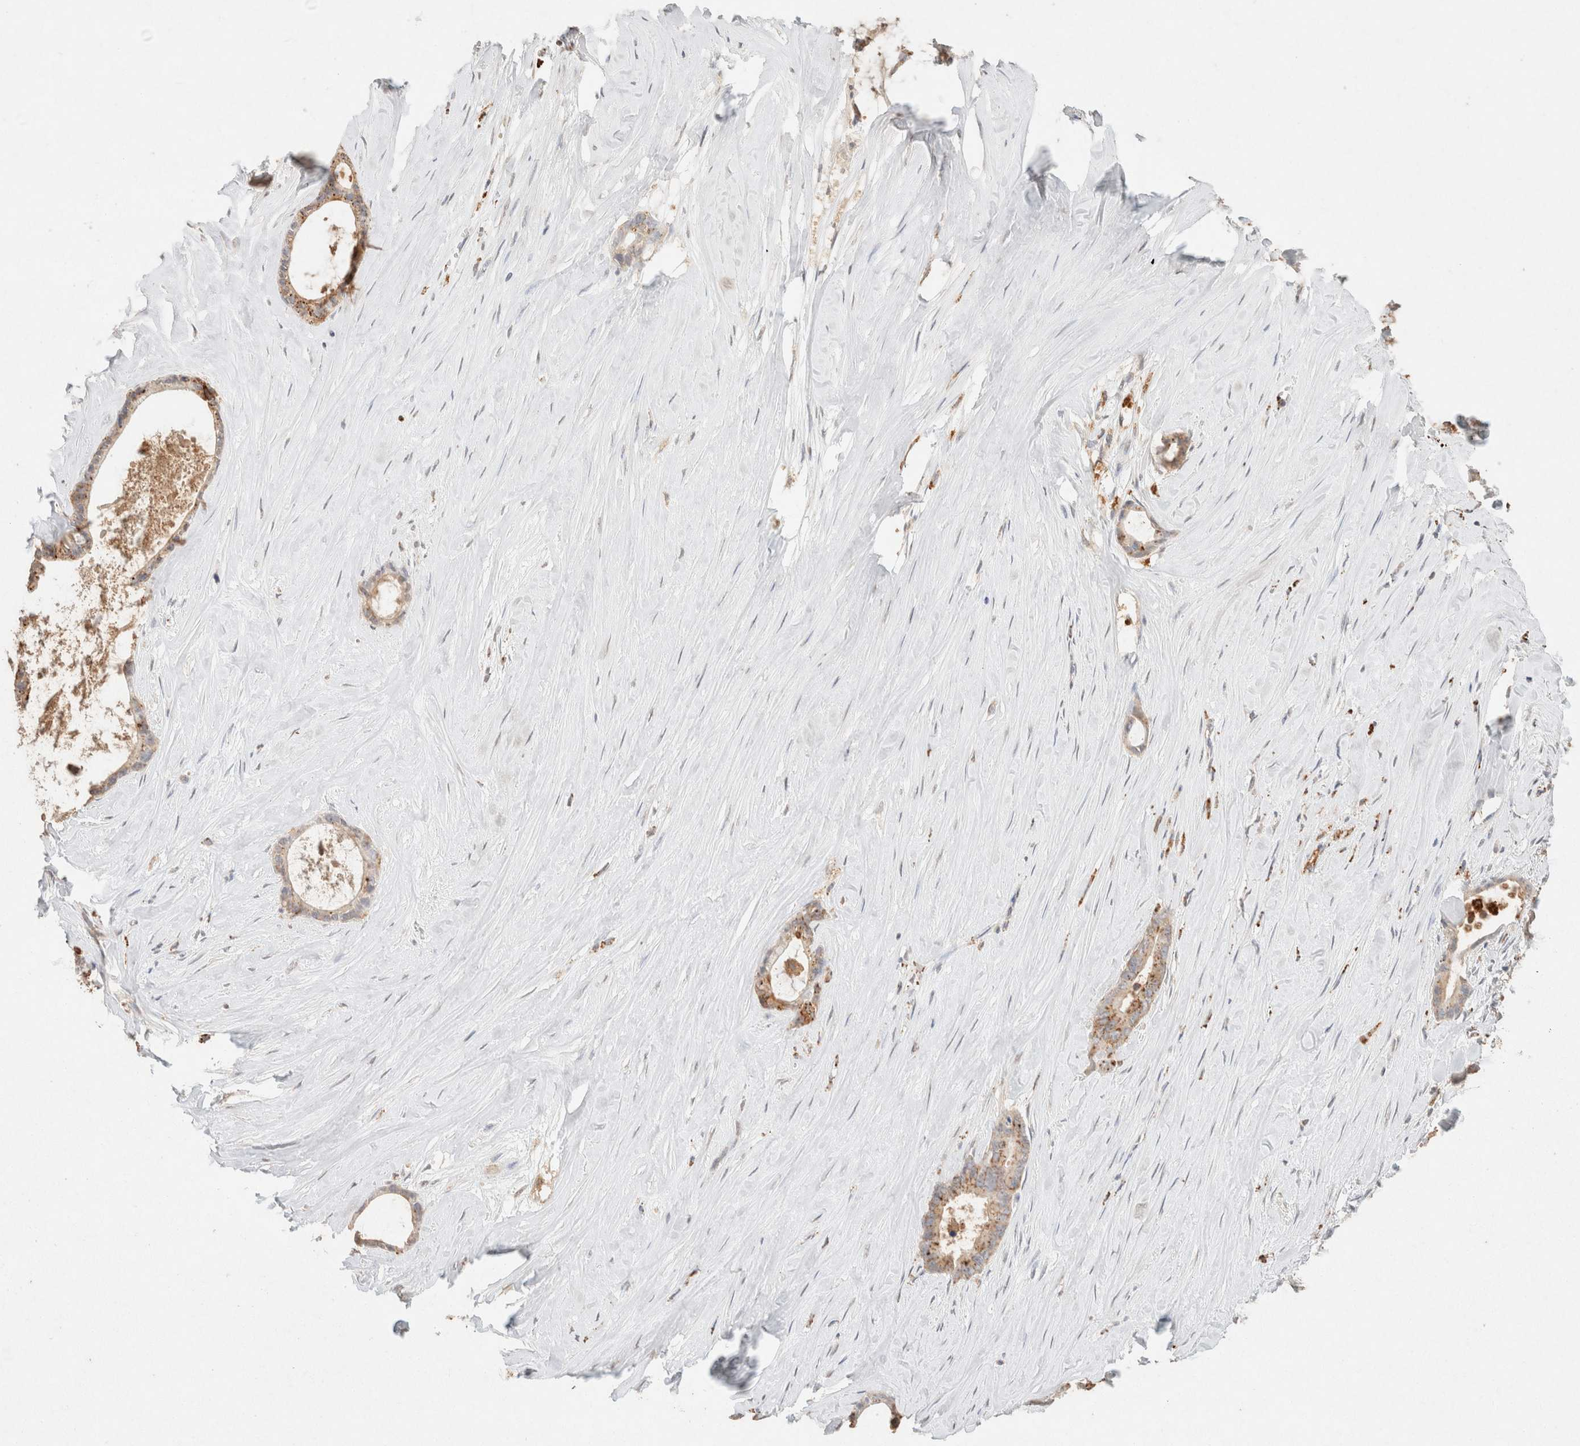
{"staining": {"intensity": "weak", "quantity": ">75%", "location": "cytoplasmic/membranous"}, "tissue": "liver cancer", "cell_type": "Tumor cells", "image_type": "cancer", "snomed": [{"axis": "morphology", "description": "Cholangiocarcinoma"}, {"axis": "topography", "description": "Liver"}], "caption": "Immunohistochemistry photomicrograph of liver cholangiocarcinoma stained for a protein (brown), which demonstrates low levels of weak cytoplasmic/membranous expression in about >75% of tumor cells.", "gene": "CTSC", "patient": {"sex": "female", "age": 55}}